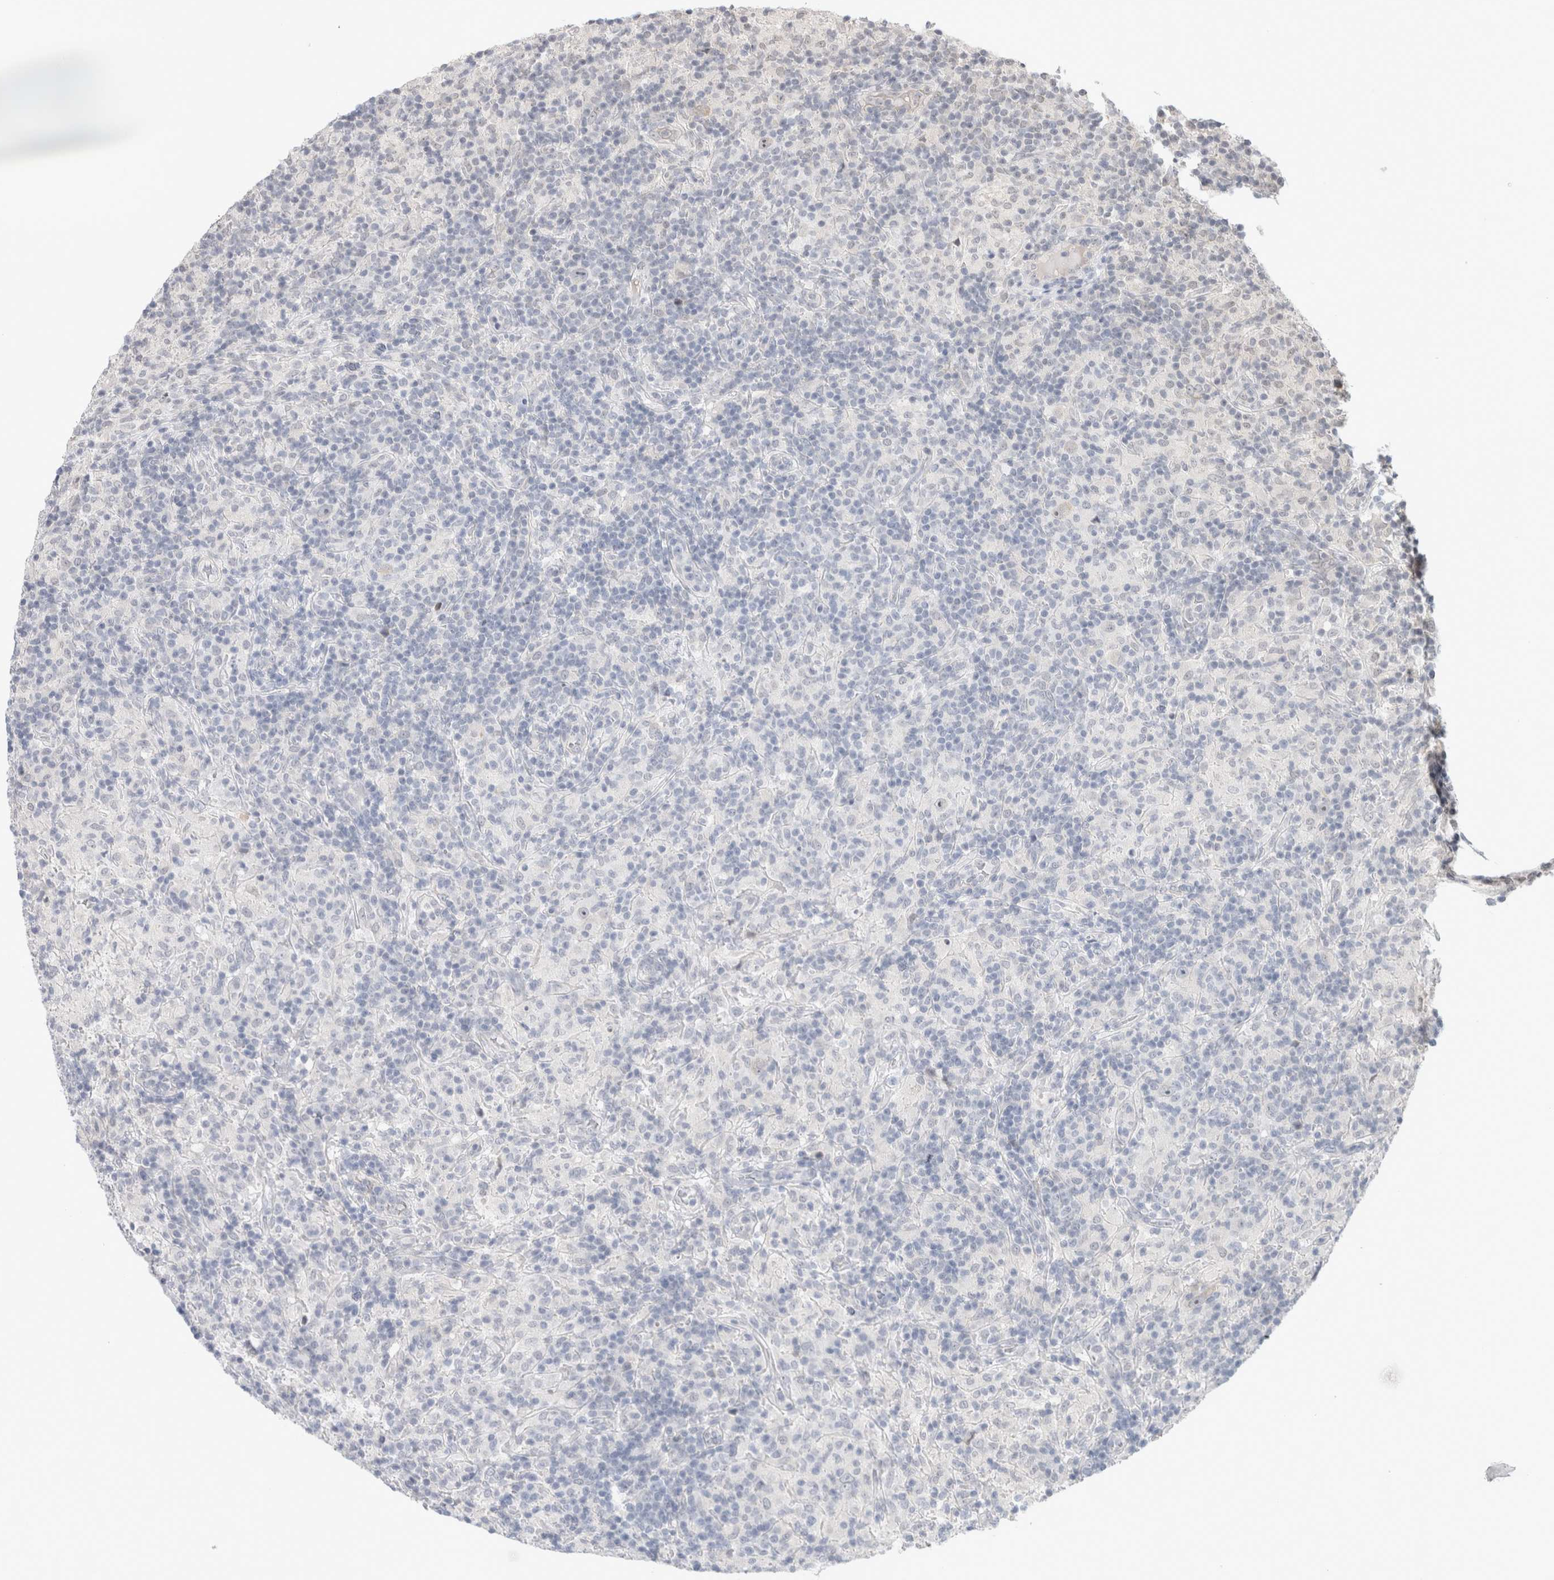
{"staining": {"intensity": "negative", "quantity": "none", "location": "none"}, "tissue": "lymphoma", "cell_type": "Tumor cells", "image_type": "cancer", "snomed": [{"axis": "morphology", "description": "Hodgkin's disease, NOS"}, {"axis": "topography", "description": "Lymph node"}], "caption": "Immunohistochemistry (IHC) photomicrograph of neoplastic tissue: lymphoma stained with DAB displays no significant protein staining in tumor cells.", "gene": "SYDE2", "patient": {"sex": "male", "age": 70}}